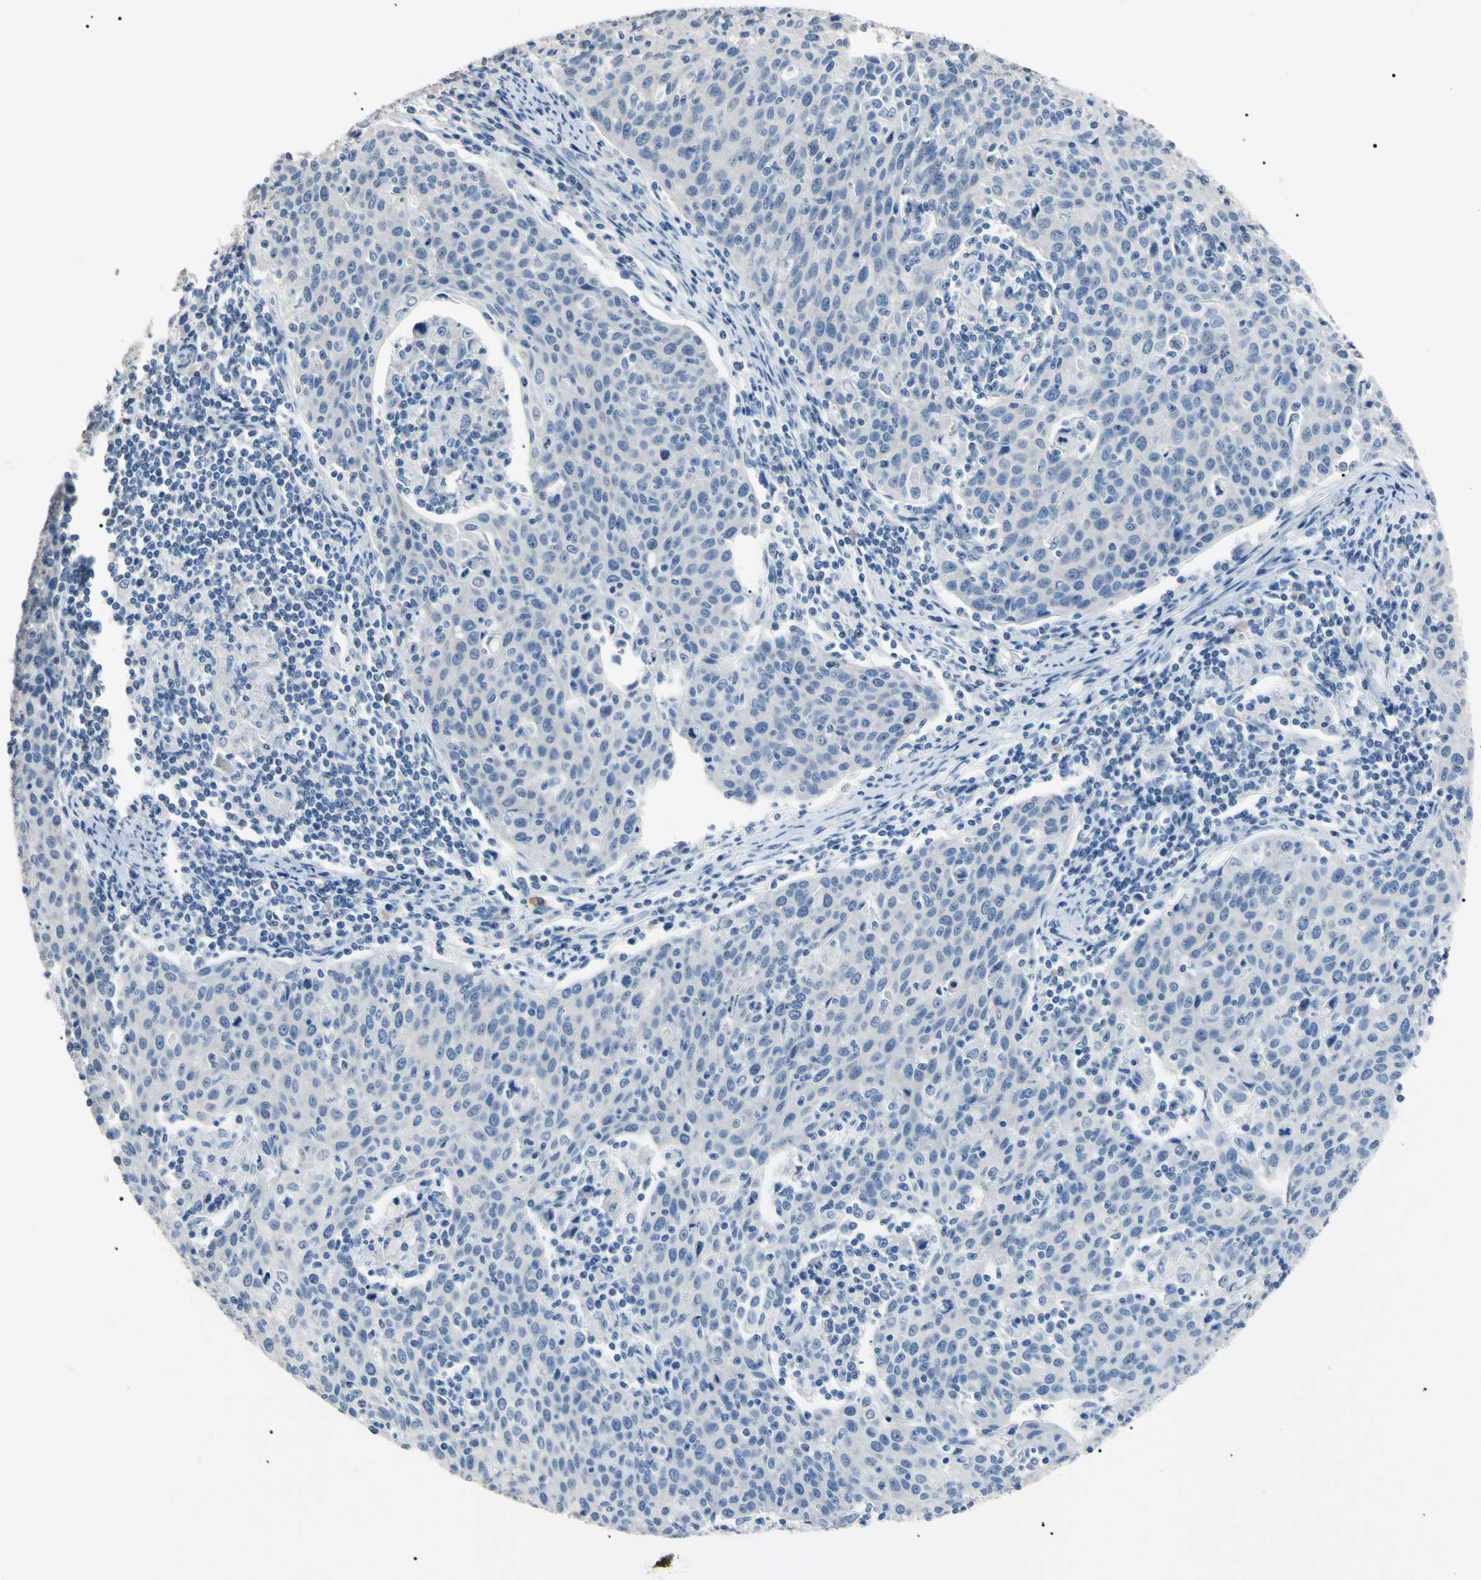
{"staining": {"intensity": "negative", "quantity": "none", "location": "none"}, "tissue": "cervical cancer", "cell_type": "Tumor cells", "image_type": "cancer", "snomed": [{"axis": "morphology", "description": "Squamous cell carcinoma, NOS"}, {"axis": "topography", "description": "Cervix"}], "caption": "The histopathology image exhibits no staining of tumor cells in cervical squamous cell carcinoma. (DAB immunohistochemistry (IHC) visualized using brightfield microscopy, high magnification).", "gene": "CGB3", "patient": {"sex": "female", "age": 38}}